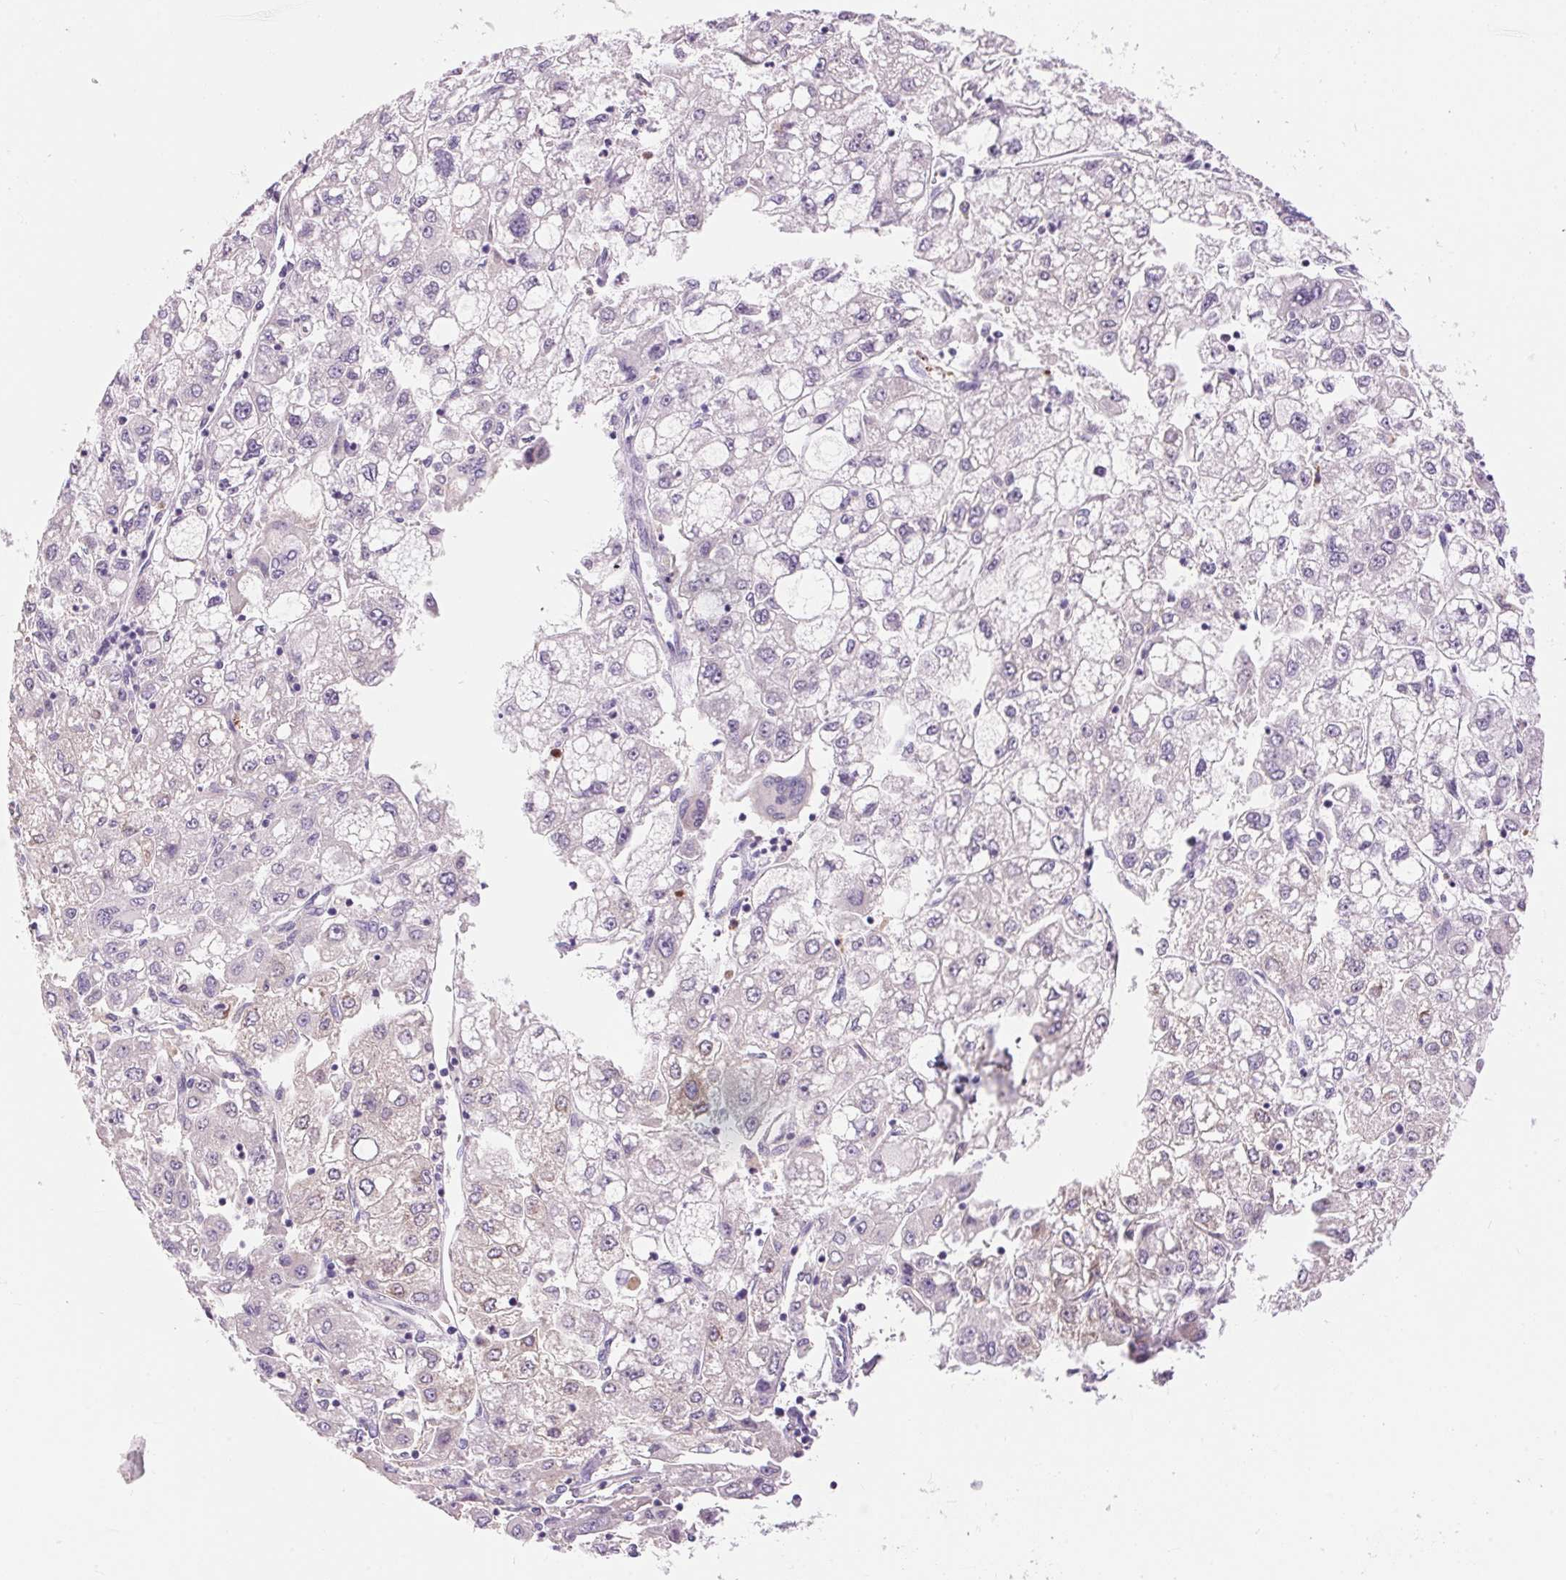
{"staining": {"intensity": "negative", "quantity": "none", "location": "none"}, "tissue": "liver cancer", "cell_type": "Tumor cells", "image_type": "cancer", "snomed": [{"axis": "morphology", "description": "Carcinoma, Hepatocellular, NOS"}, {"axis": "topography", "description": "Liver"}], "caption": "The photomicrograph displays no staining of tumor cells in liver cancer (hepatocellular carcinoma).", "gene": "PNLIPRP3", "patient": {"sex": "male", "age": 40}}